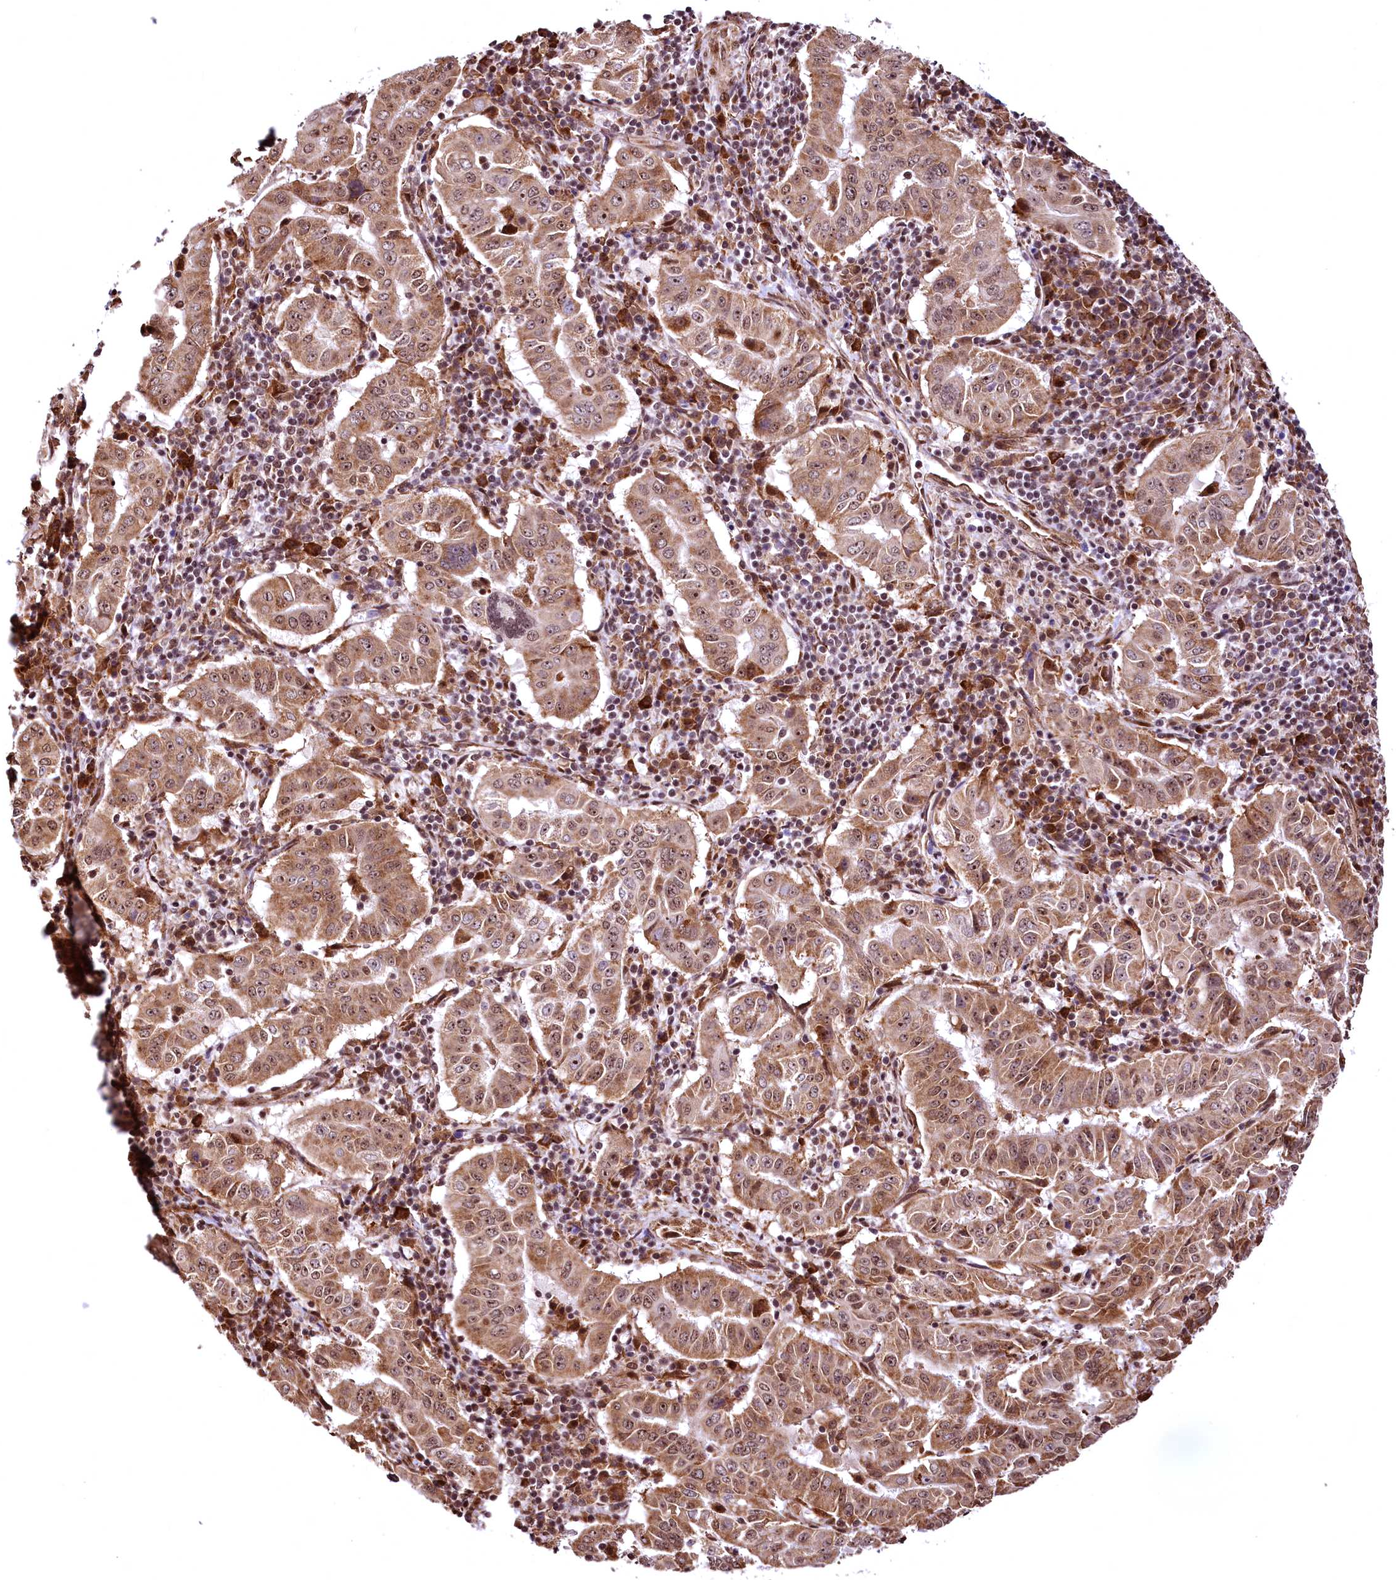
{"staining": {"intensity": "moderate", "quantity": ">75%", "location": "cytoplasmic/membranous,nuclear"}, "tissue": "pancreatic cancer", "cell_type": "Tumor cells", "image_type": "cancer", "snomed": [{"axis": "morphology", "description": "Adenocarcinoma, NOS"}, {"axis": "topography", "description": "Pancreas"}], "caption": "Human adenocarcinoma (pancreatic) stained with a brown dye reveals moderate cytoplasmic/membranous and nuclear positive staining in about >75% of tumor cells.", "gene": "PDS5B", "patient": {"sex": "male", "age": 63}}